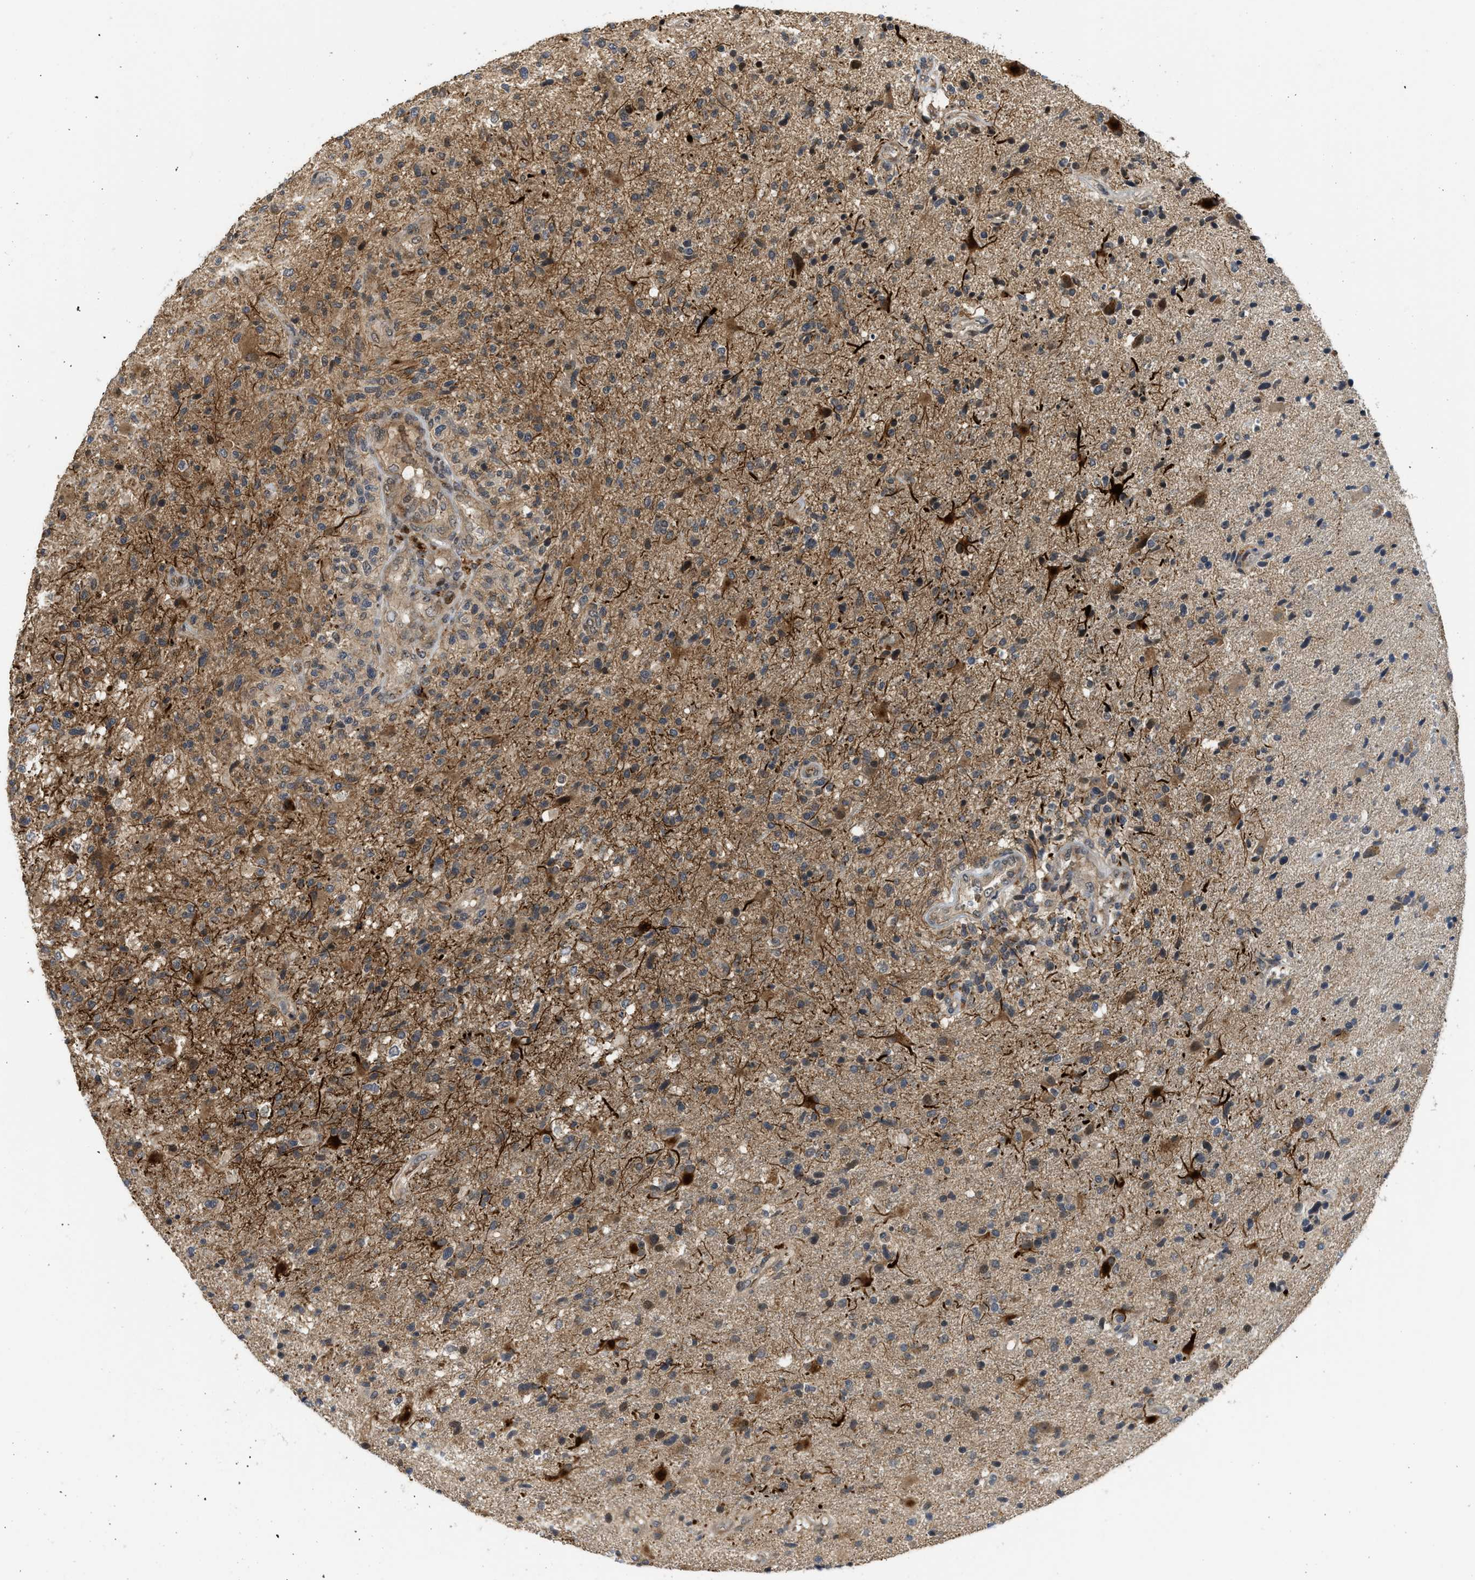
{"staining": {"intensity": "moderate", "quantity": ">75%", "location": "cytoplasmic/membranous"}, "tissue": "glioma", "cell_type": "Tumor cells", "image_type": "cancer", "snomed": [{"axis": "morphology", "description": "Glioma, malignant, High grade"}, {"axis": "topography", "description": "Brain"}], "caption": "This is a histology image of immunohistochemistry (IHC) staining of glioma, which shows moderate staining in the cytoplasmic/membranous of tumor cells.", "gene": "DNAJC28", "patient": {"sex": "male", "age": 72}}